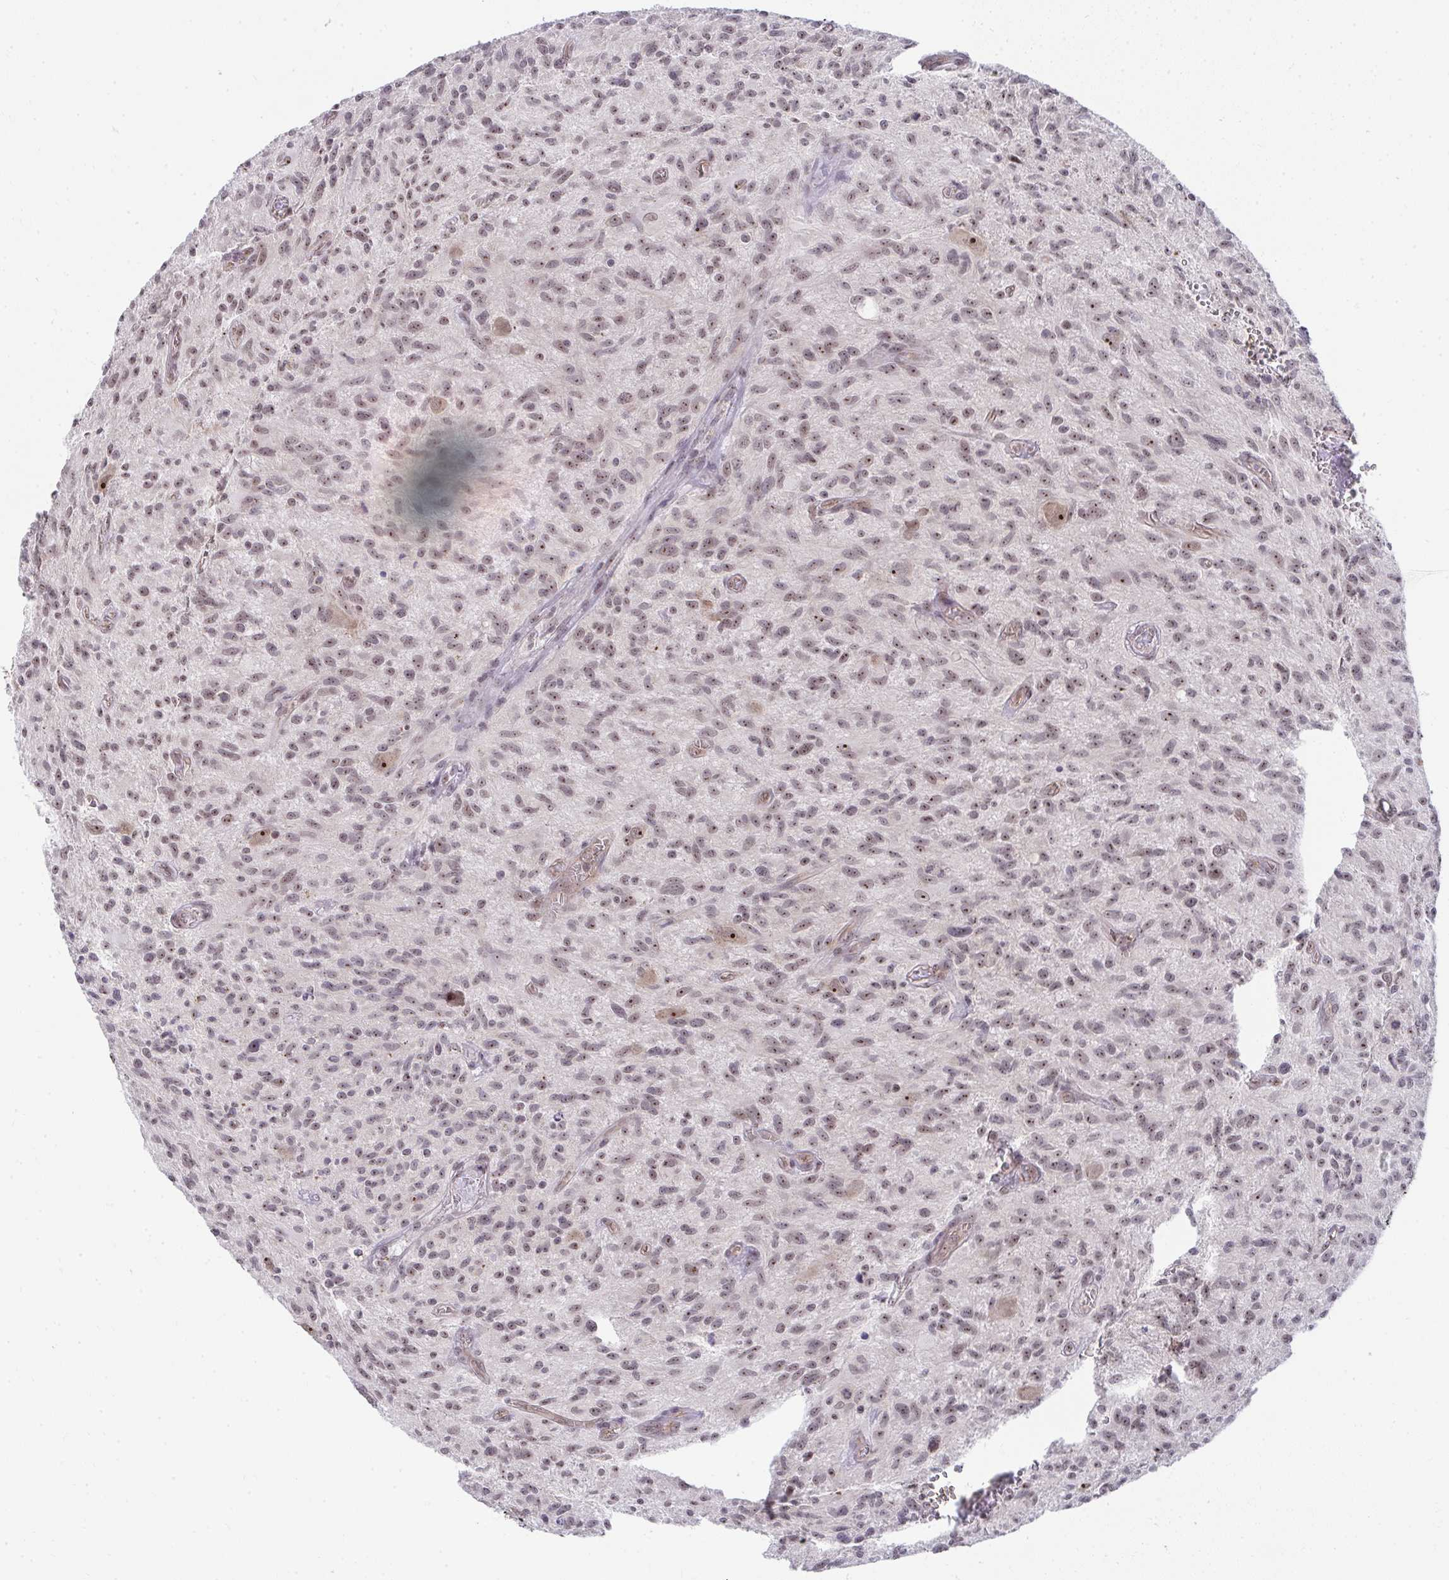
{"staining": {"intensity": "weak", "quantity": ">75%", "location": "nuclear"}, "tissue": "glioma", "cell_type": "Tumor cells", "image_type": "cancer", "snomed": [{"axis": "morphology", "description": "Glioma, malignant, High grade"}, {"axis": "topography", "description": "Brain"}], "caption": "Immunohistochemical staining of human glioma demonstrates low levels of weak nuclear protein positivity in approximately >75% of tumor cells.", "gene": "HIRA", "patient": {"sex": "male", "age": 75}}